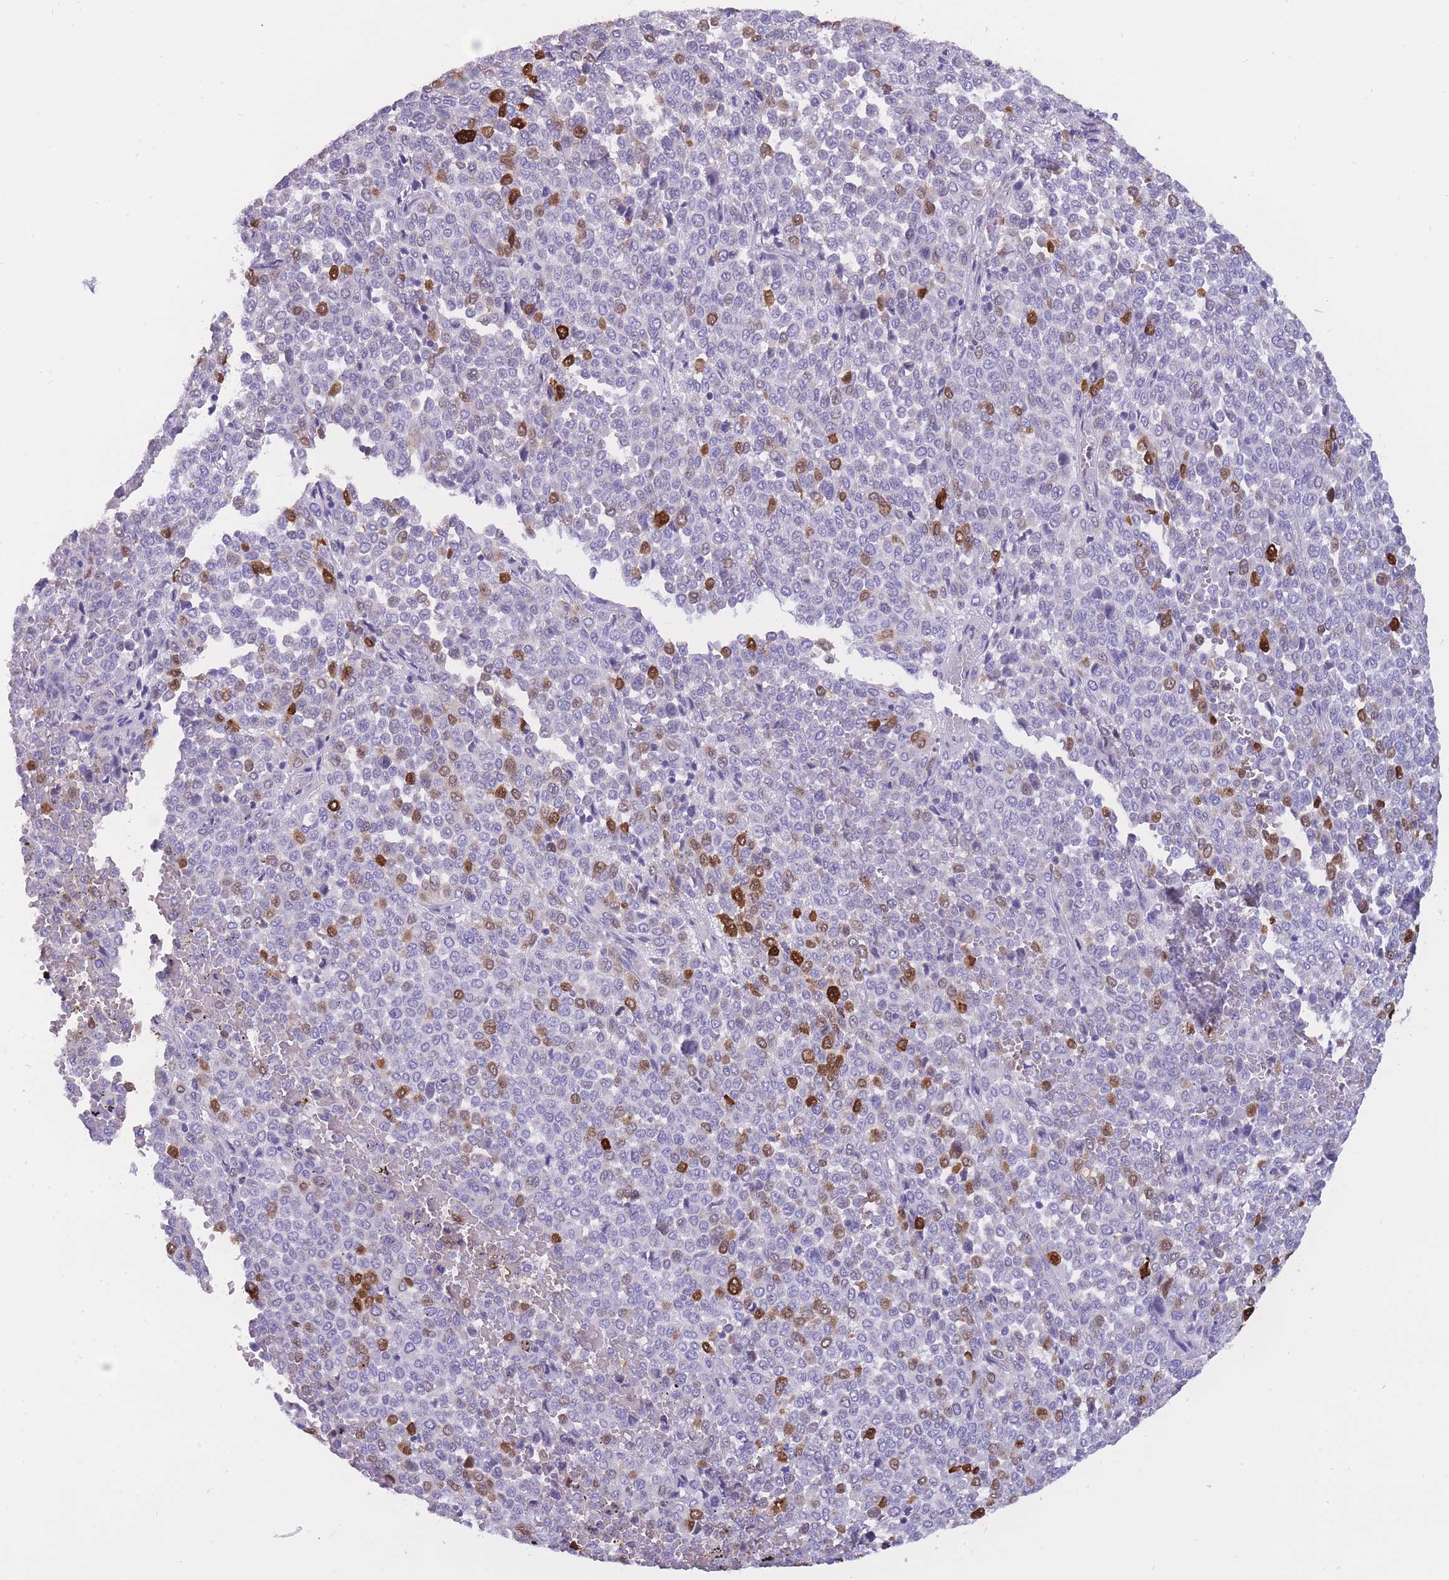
{"staining": {"intensity": "strong", "quantity": "<25%", "location": "cytoplasmic/membranous,nuclear"}, "tissue": "melanoma", "cell_type": "Tumor cells", "image_type": "cancer", "snomed": [{"axis": "morphology", "description": "Malignant melanoma, Metastatic site"}, {"axis": "topography", "description": "Pancreas"}], "caption": "DAB (3,3'-diaminobenzidine) immunohistochemical staining of melanoma shows strong cytoplasmic/membranous and nuclear protein positivity in approximately <25% of tumor cells.", "gene": "ZNF662", "patient": {"sex": "female", "age": 30}}